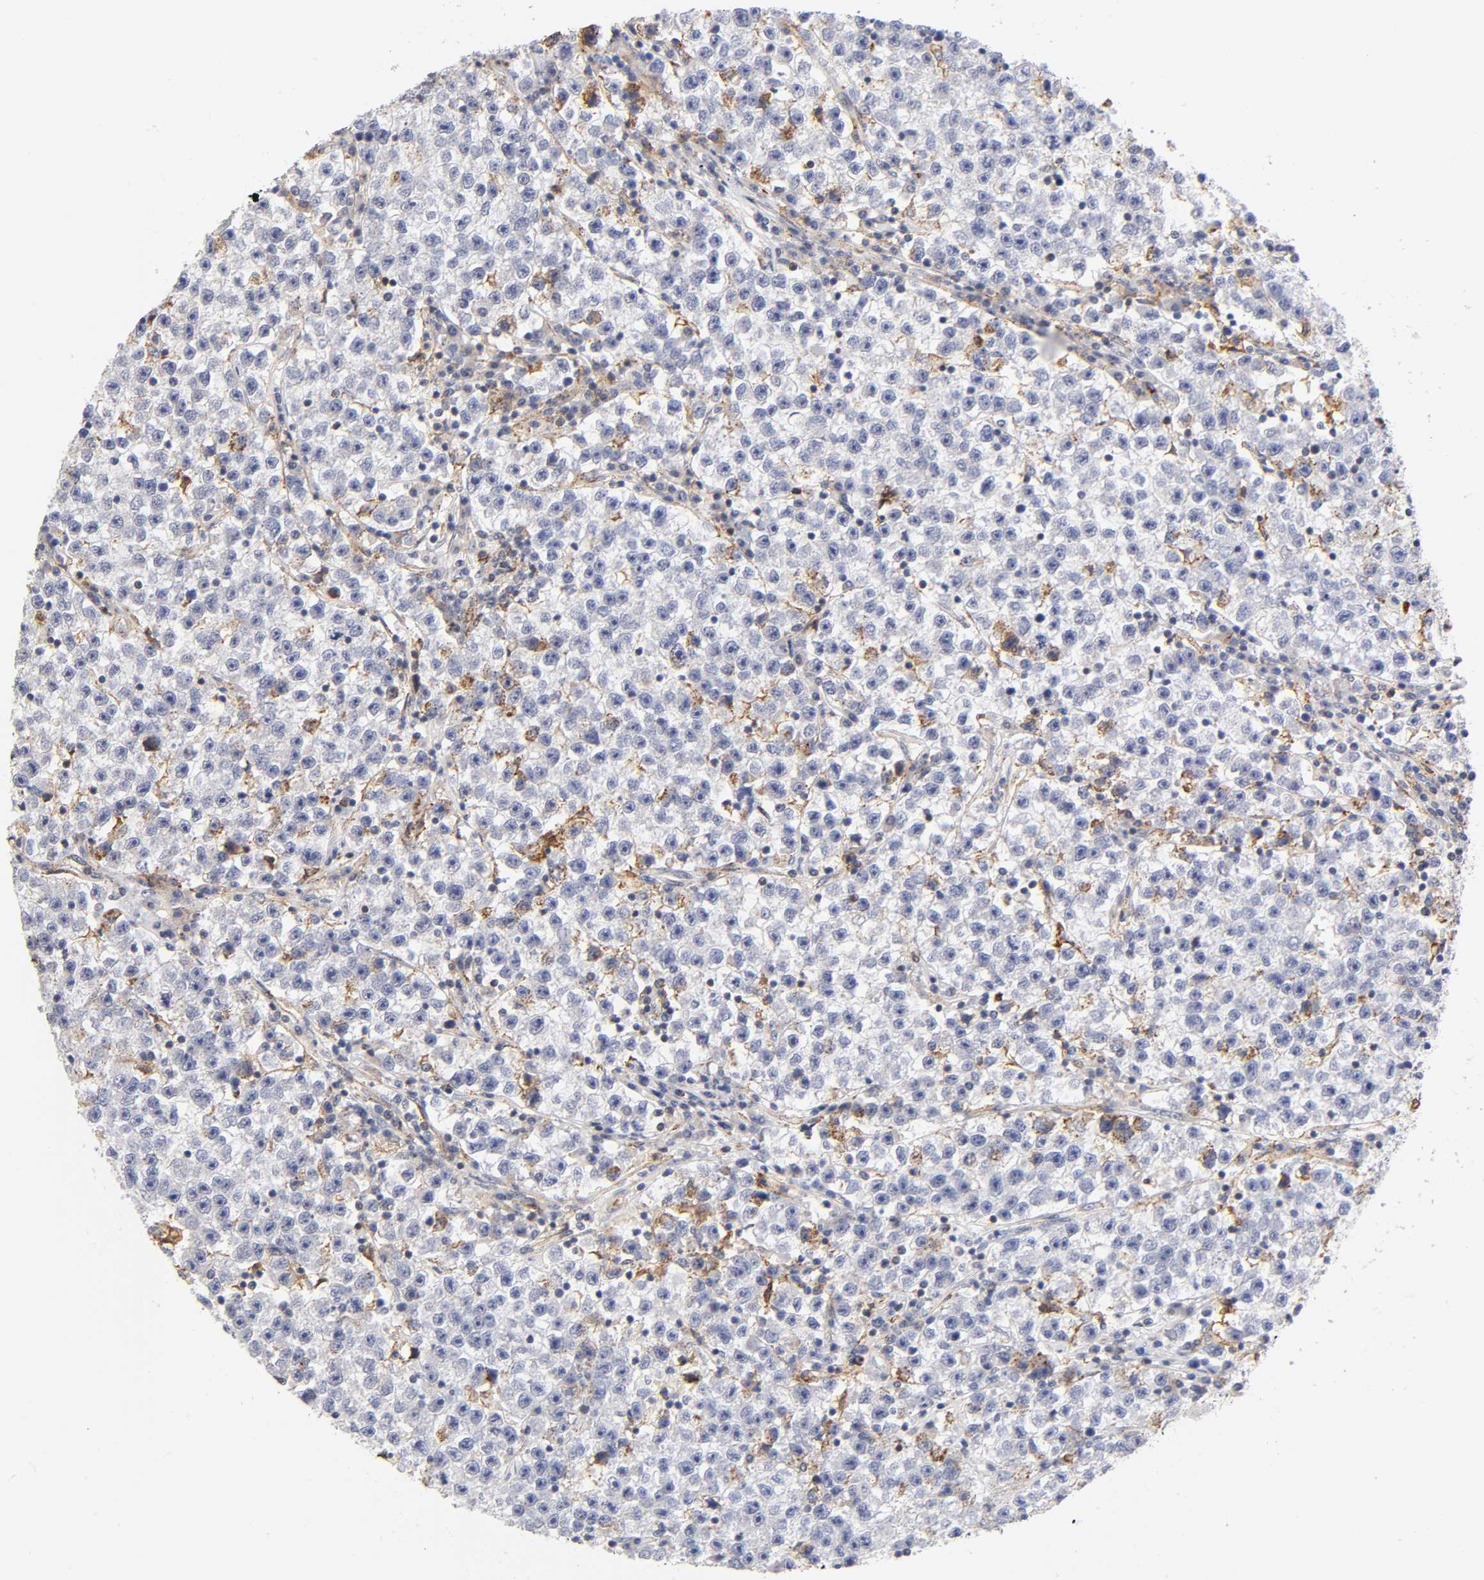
{"staining": {"intensity": "negative", "quantity": "none", "location": "none"}, "tissue": "testis cancer", "cell_type": "Tumor cells", "image_type": "cancer", "snomed": [{"axis": "morphology", "description": "Seminoma, NOS"}, {"axis": "topography", "description": "Testis"}], "caption": "Protein analysis of testis cancer demonstrates no significant positivity in tumor cells.", "gene": "ANXA7", "patient": {"sex": "male", "age": 22}}